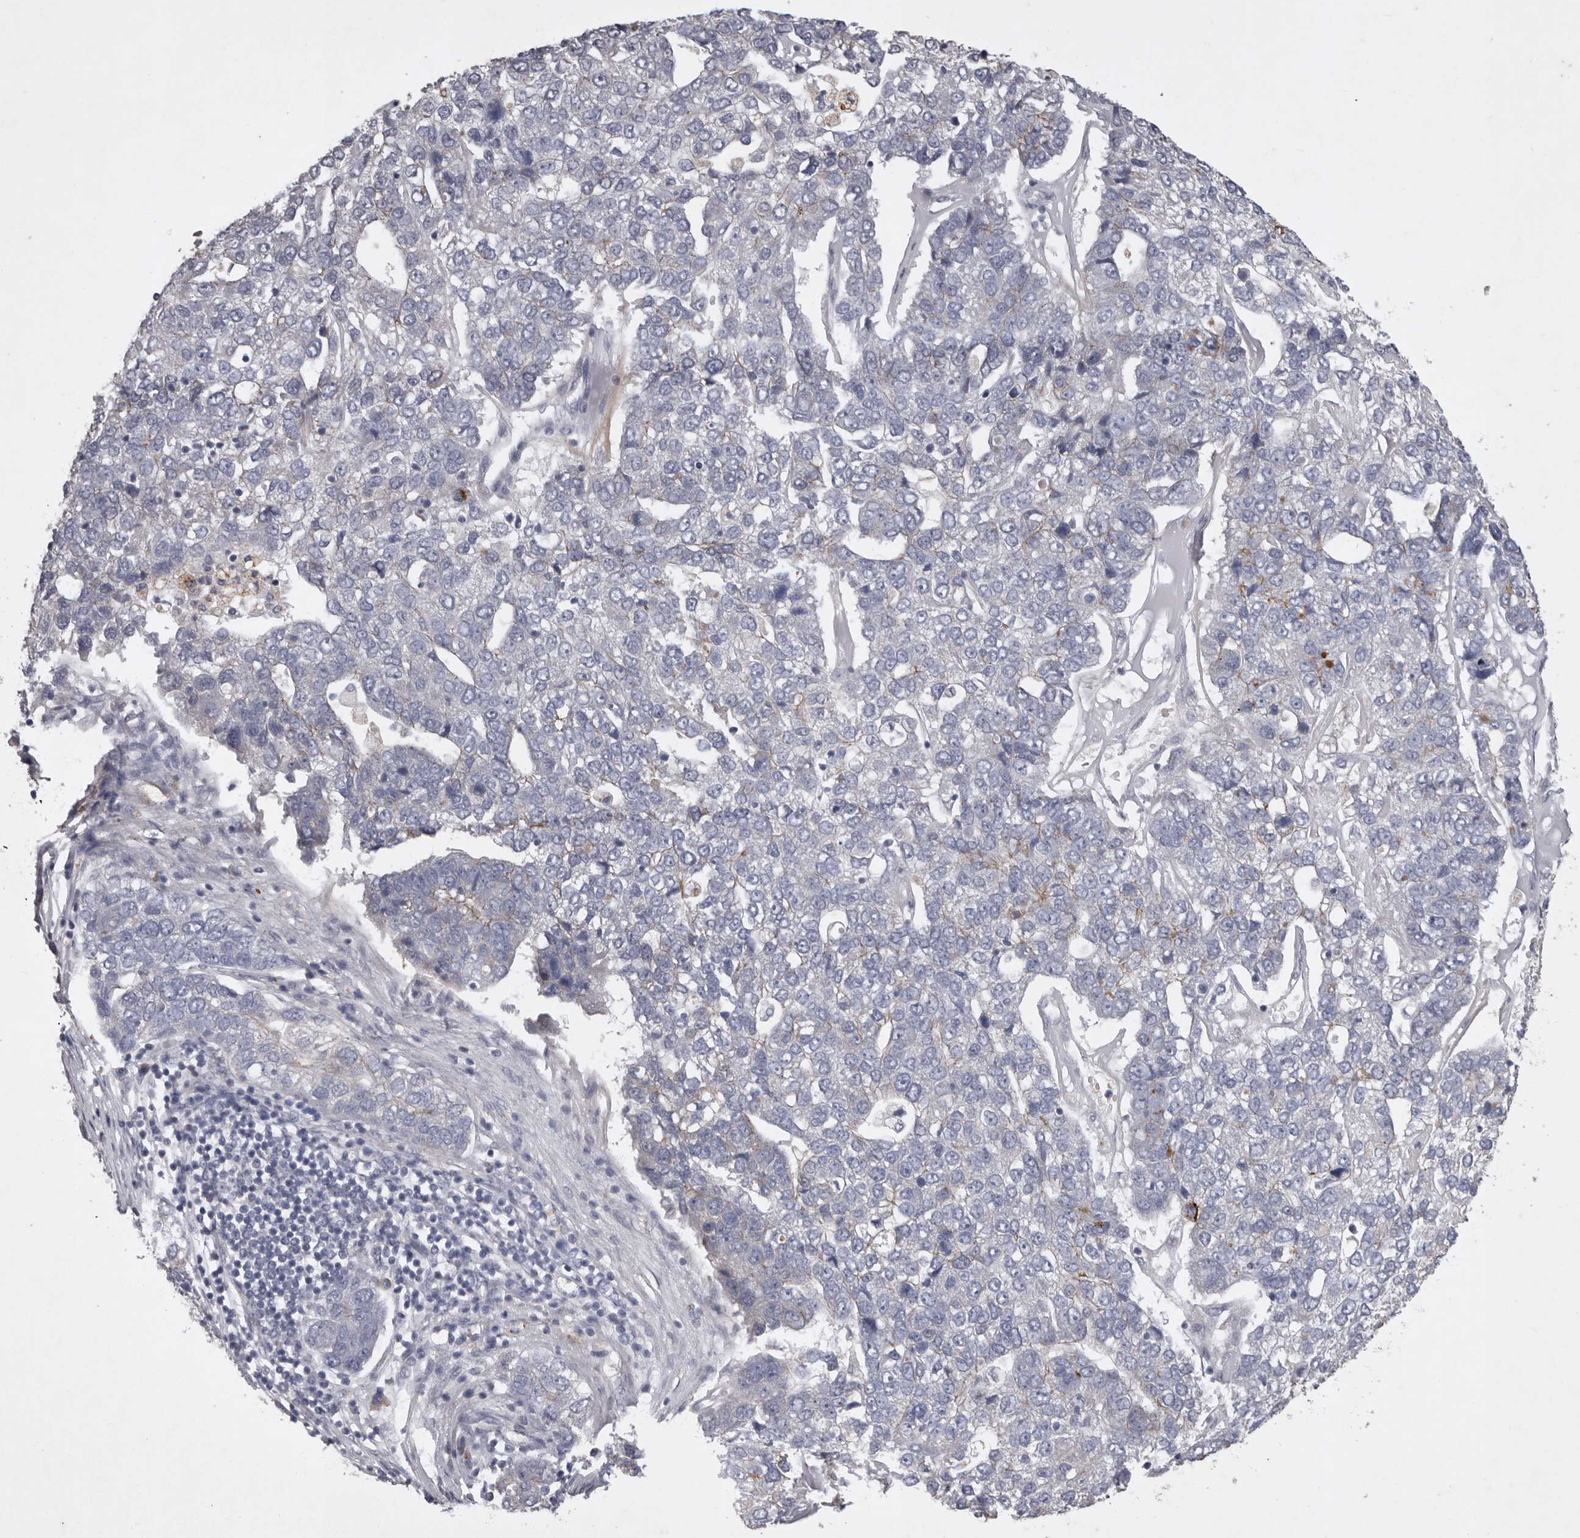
{"staining": {"intensity": "negative", "quantity": "none", "location": "none"}, "tissue": "pancreatic cancer", "cell_type": "Tumor cells", "image_type": "cancer", "snomed": [{"axis": "morphology", "description": "Adenocarcinoma, NOS"}, {"axis": "topography", "description": "Pancreas"}], "caption": "Immunohistochemical staining of pancreatic cancer exhibits no significant staining in tumor cells.", "gene": "NKAIN4", "patient": {"sex": "female", "age": 61}}